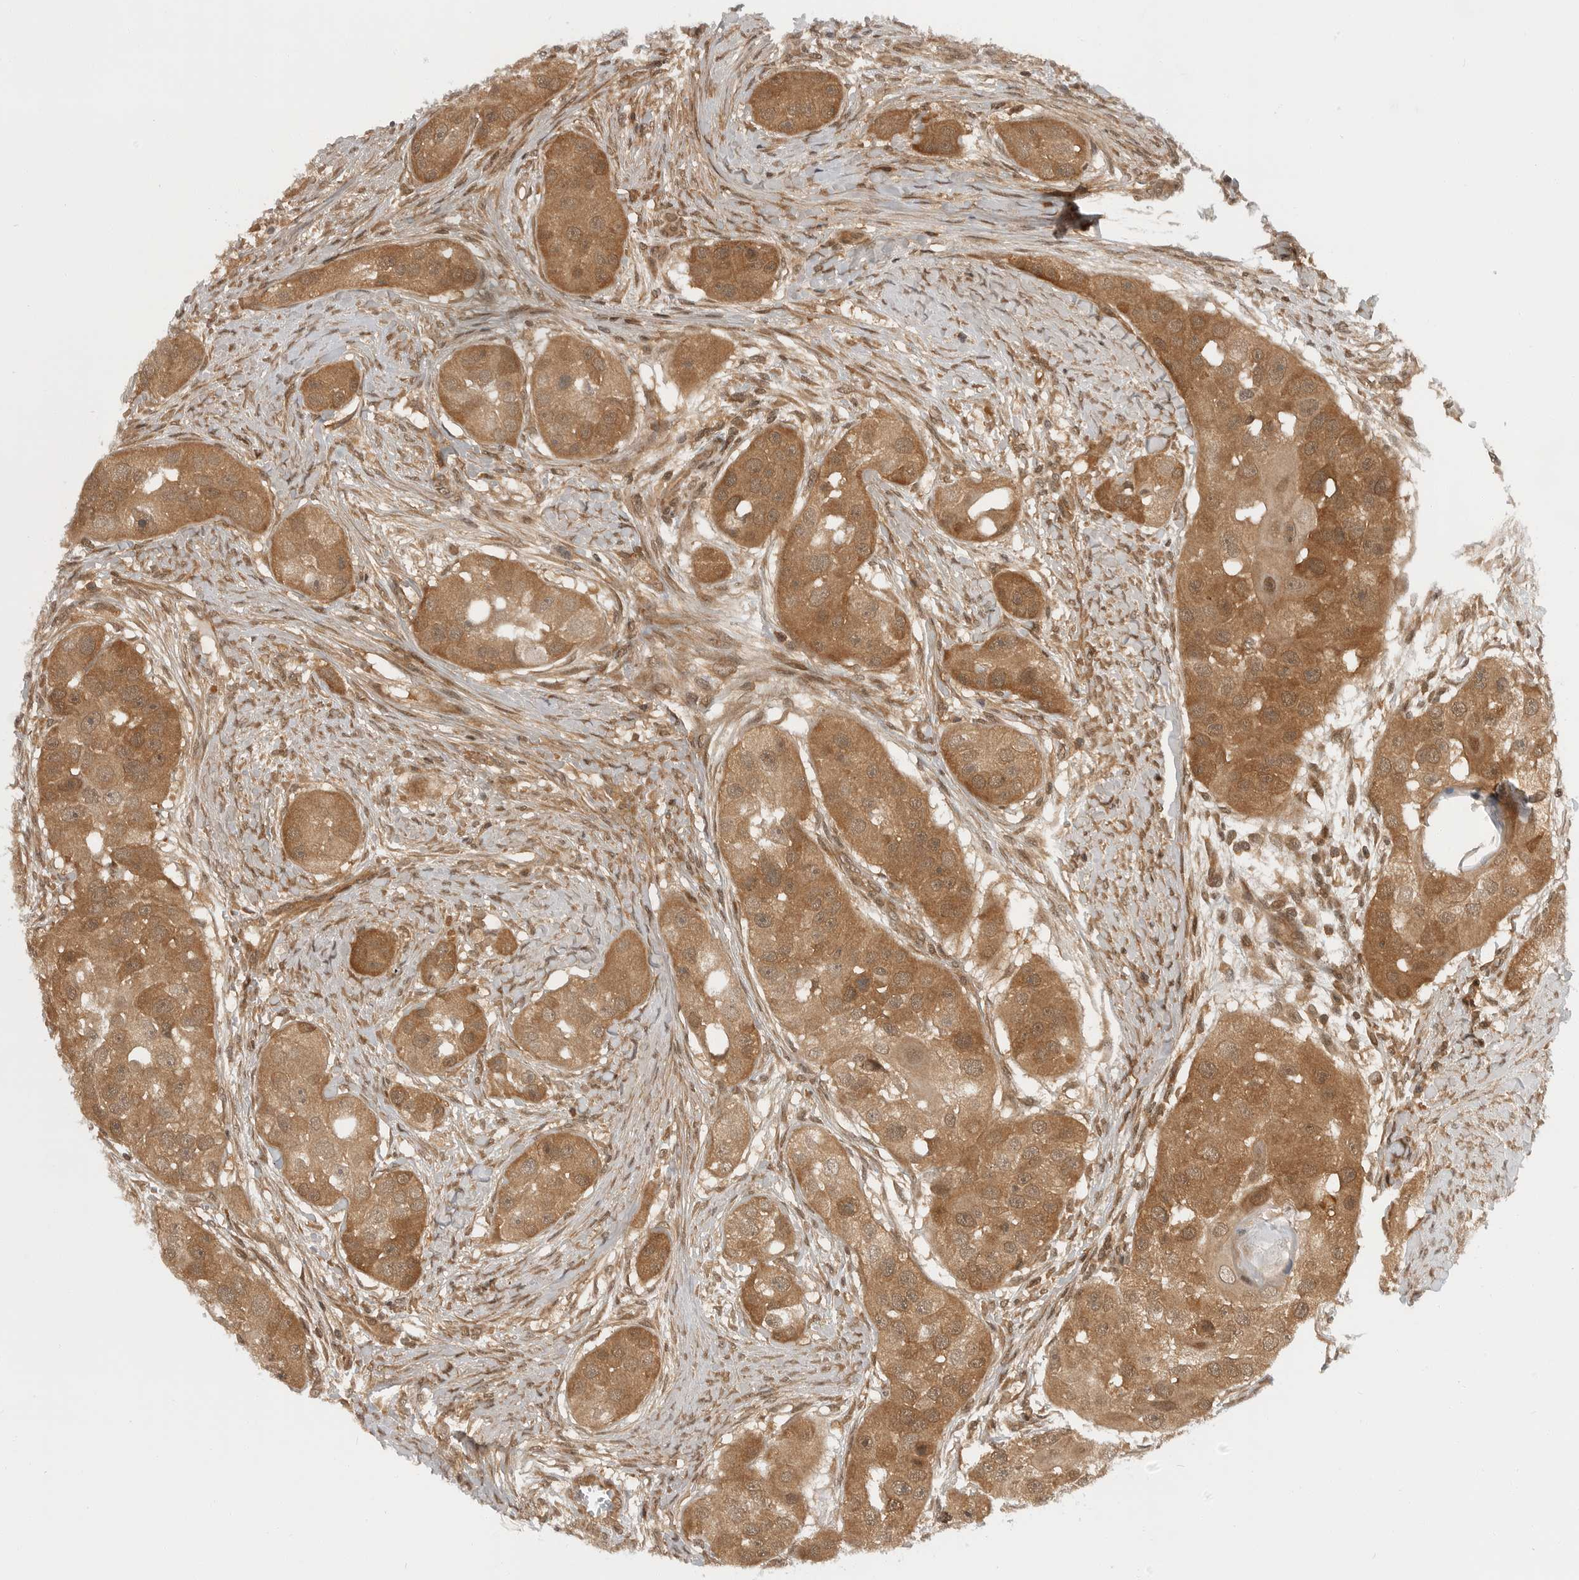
{"staining": {"intensity": "moderate", "quantity": ">75%", "location": "cytoplasmic/membranous"}, "tissue": "head and neck cancer", "cell_type": "Tumor cells", "image_type": "cancer", "snomed": [{"axis": "morphology", "description": "Normal tissue, NOS"}, {"axis": "morphology", "description": "Squamous cell carcinoma, NOS"}, {"axis": "topography", "description": "Skeletal muscle"}, {"axis": "topography", "description": "Head-Neck"}], "caption": "Protein positivity by IHC exhibits moderate cytoplasmic/membranous expression in about >75% of tumor cells in squamous cell carcinoma (head and neck).", "gene": "SZRD1", "patient": {"sex": "male", "age": 51}}